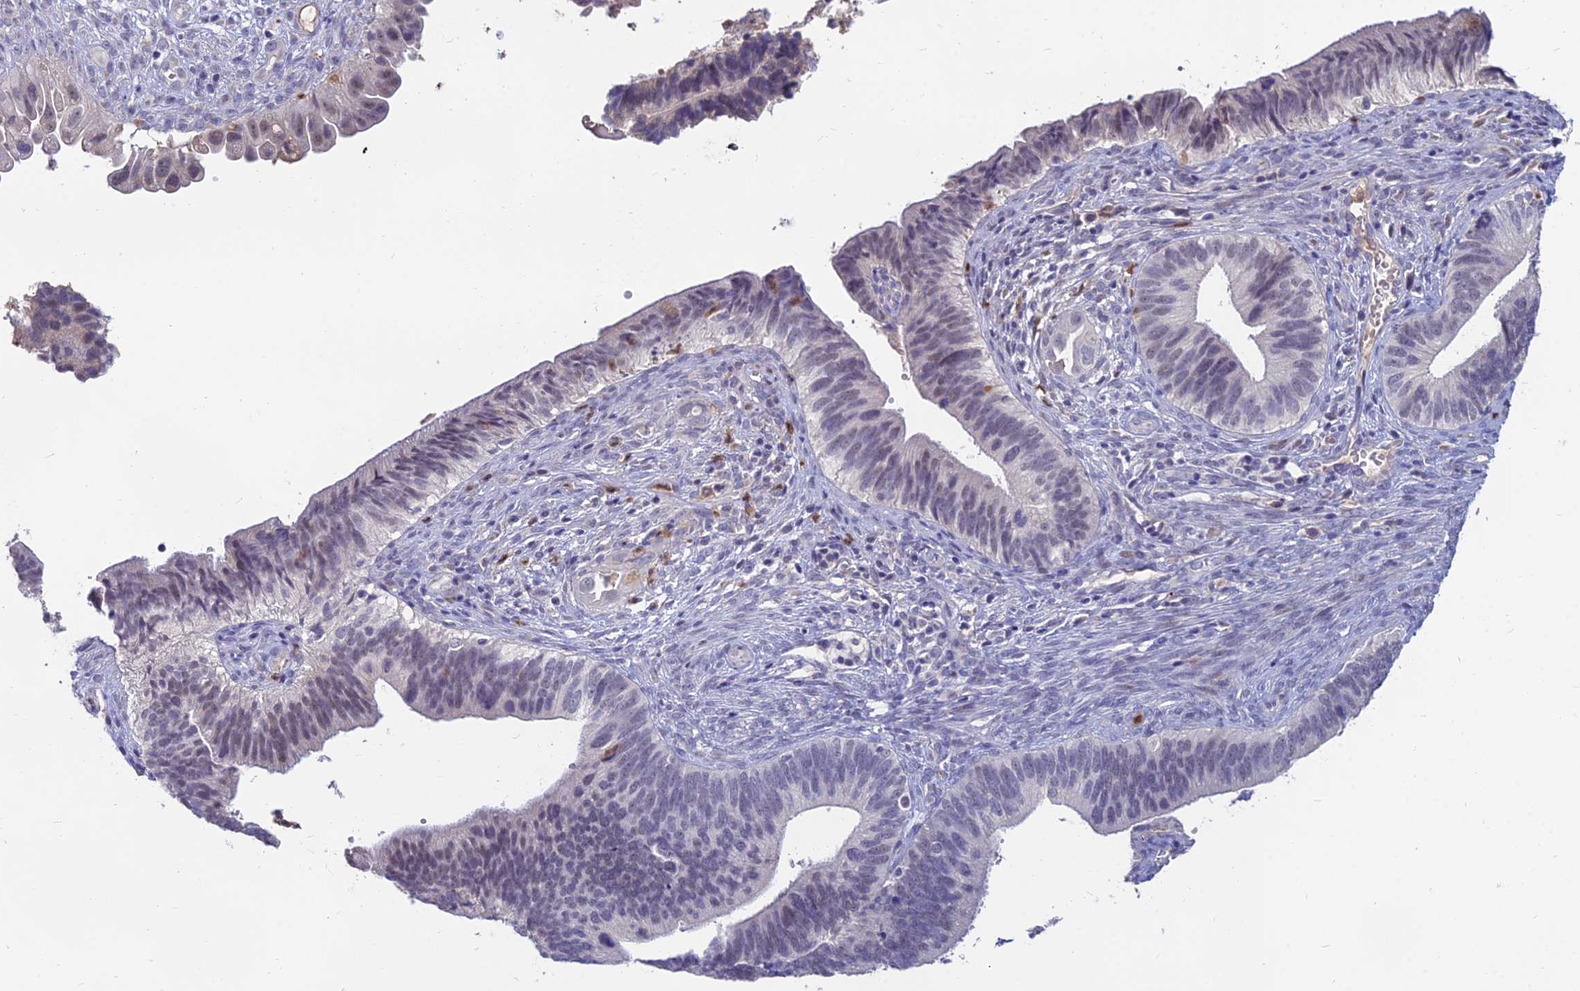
{"staining": {"intensity": "negative", "quantity": "none", "location": "none"}, "tissue": "cervical cancer", "cell_type": "Tumor cells", "image_type": "cancer", "snomed": [{"axis": "morphology", "description": "Adenocarcinoma, NOS"}, {"axis": "topography", "description": "Cervix"}], "caption": "DAB immunohistochemical staining of cervical adenocarcinoma displays no significant positivity in tumor cells.", "gene": "GOLGA6D", "patient": {"sex": "female", "age": 42}}